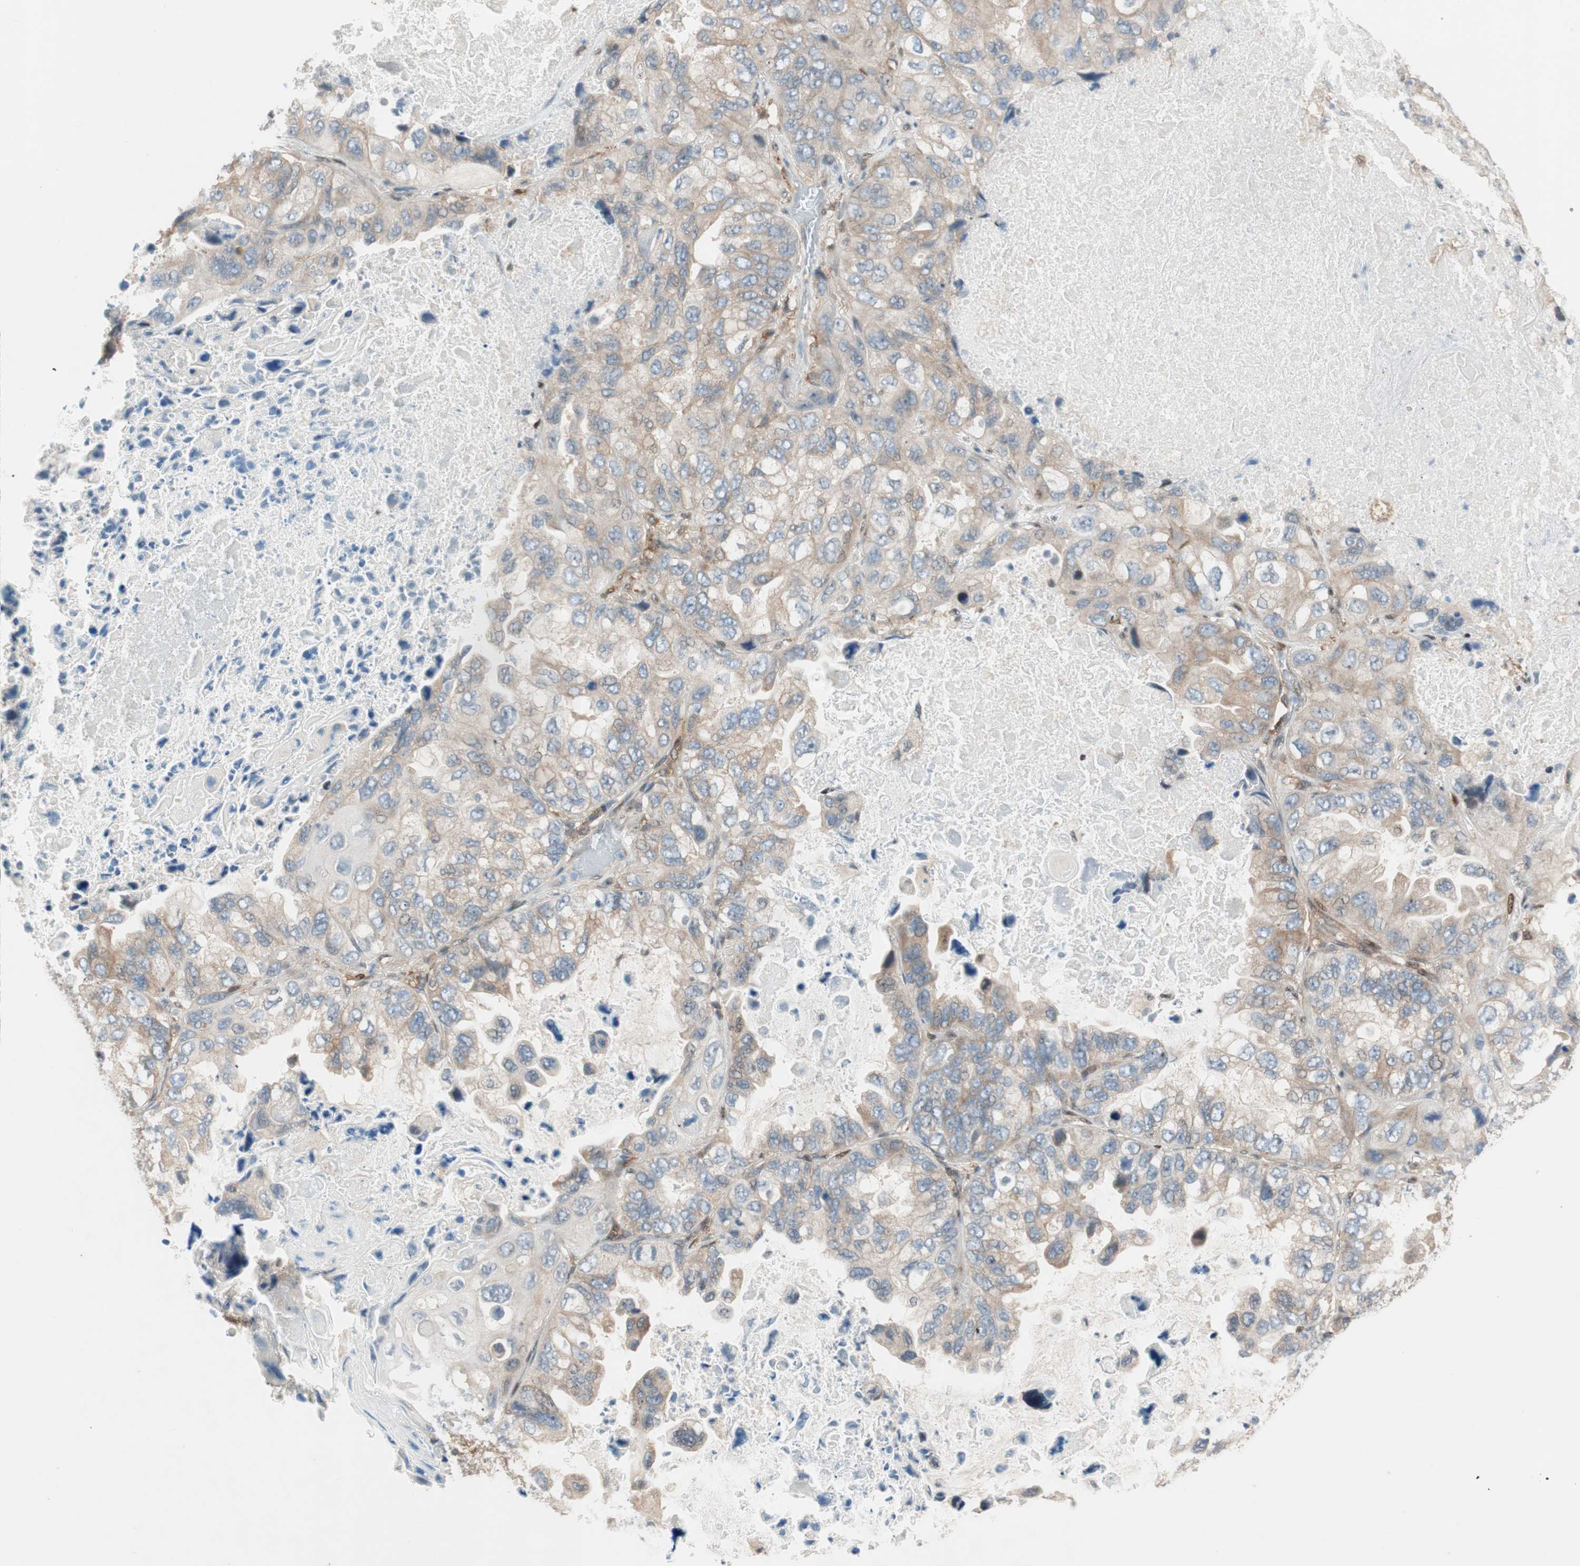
{"staining": {"intensity": "moderate", "quantity": ">75%", "location": "cytoplasmic/membranous"}, "tissue": "lung cancer", "cell_type": "Tumor cells", "image_type": "cancer", "snomed": [{"axis": "morphology", "description": "Squamous cell carcinoma, NOS"}, {"axis": "topography", "description": "Lung"}], "caption": "Protein expression by immunohistochemistry demonstrates moderate cytoplasmic/membranous positivity in approximately >75% of tumor cells in squamous cell carcinoma (lung). (DAB = brown stain, brightfield microscopy at high magnification).", "gene": "BIN1", "patient": {"sex": "female", "age": 73}}